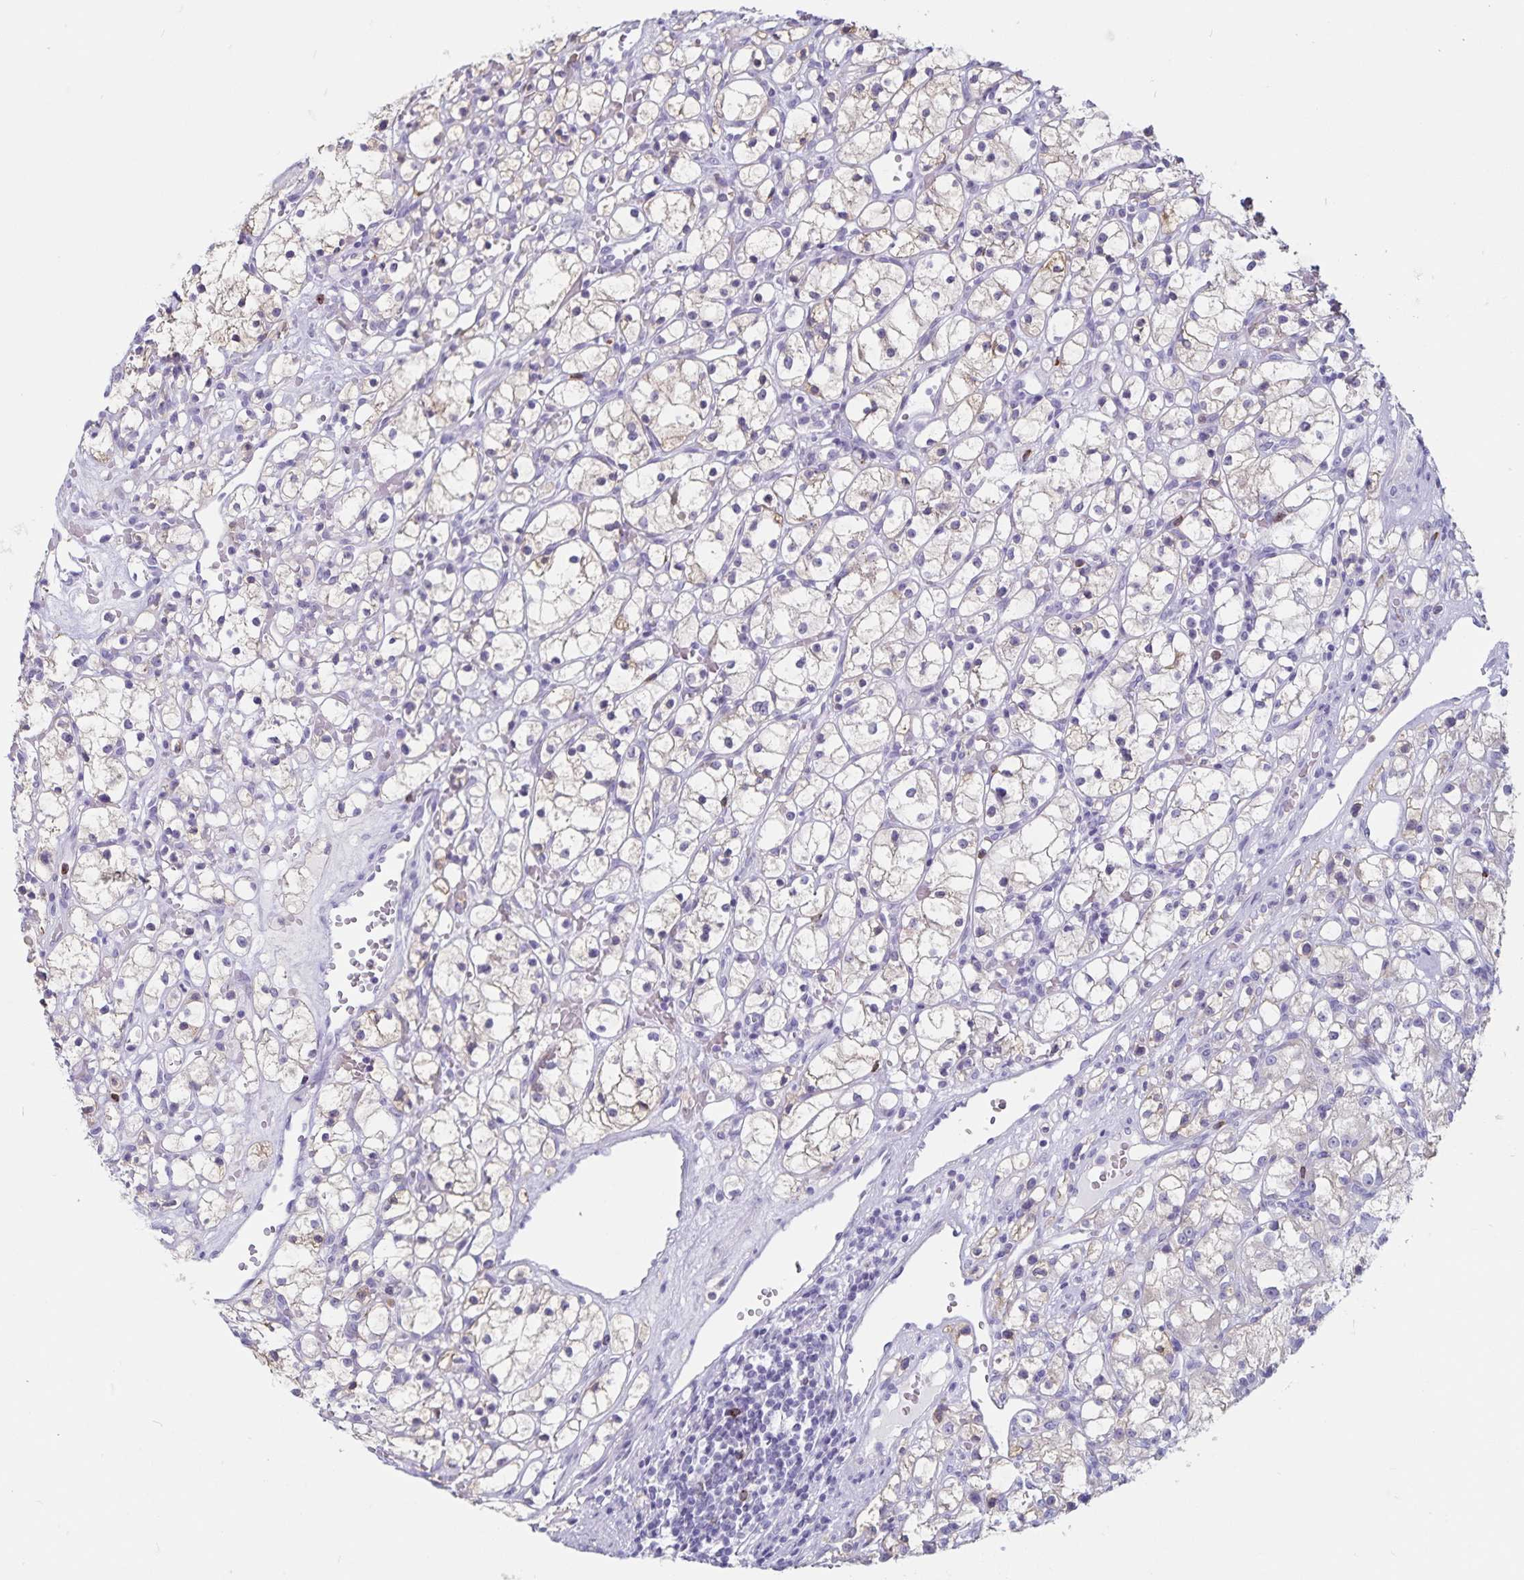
{"staining": {"intensity": "negative", "quantity": "none", "location": "none"}, "tissue": "renal cancer", "cell_type": "Tumor cells", "image_type": "cancer", "snomed": [{"axis": "morphology", "description": "Adenocarcinoma, NOS"}, {"axis": "topography", "description": "Kidney"}], "caption": "High magnification brightfield microscopy of renal adenocarcinoma stained with DAB (brown) and counterstained with hematoxylin (blue): tumor cells show no significant expression.", "gene": "GNLY", "patient": {"sex": "female", "age": 59}}